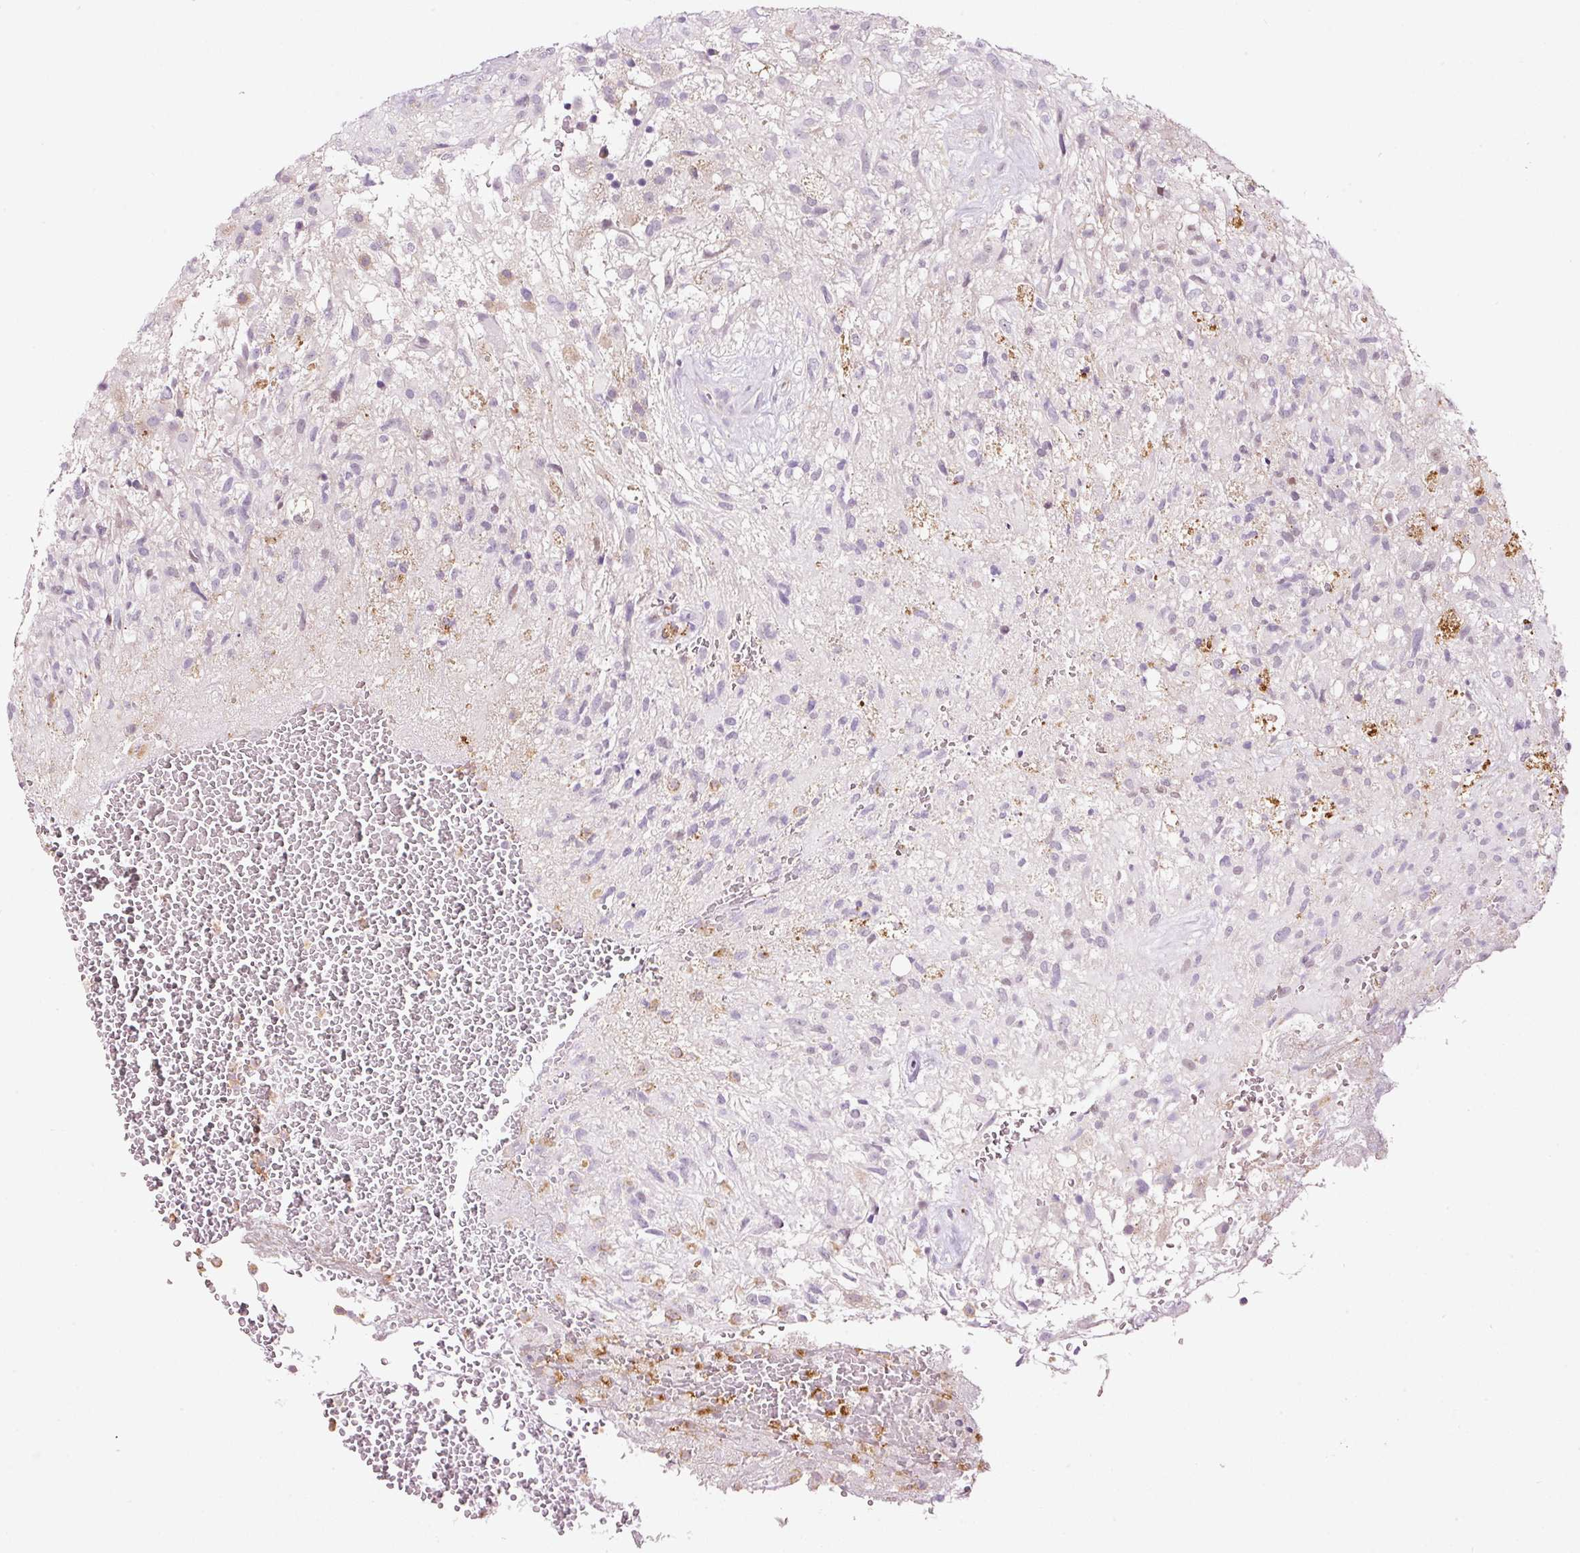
{"staining": {"intensity": "negative", "quantity": "none", "location": "none"}, "tissue": "glioma", "cell_type": "Tumor cells", "image_type": "cancer", "snomed": [{"axis": "morphology", "description": "Glioma, malignant, High grade"}, {"axis": "topography", "description": "Brain"}], "caption": "Tumor cells are negative for protein expression in human glioma.", "gene": "ABCB4", "patient": {"sex": "male", "age": 56}}